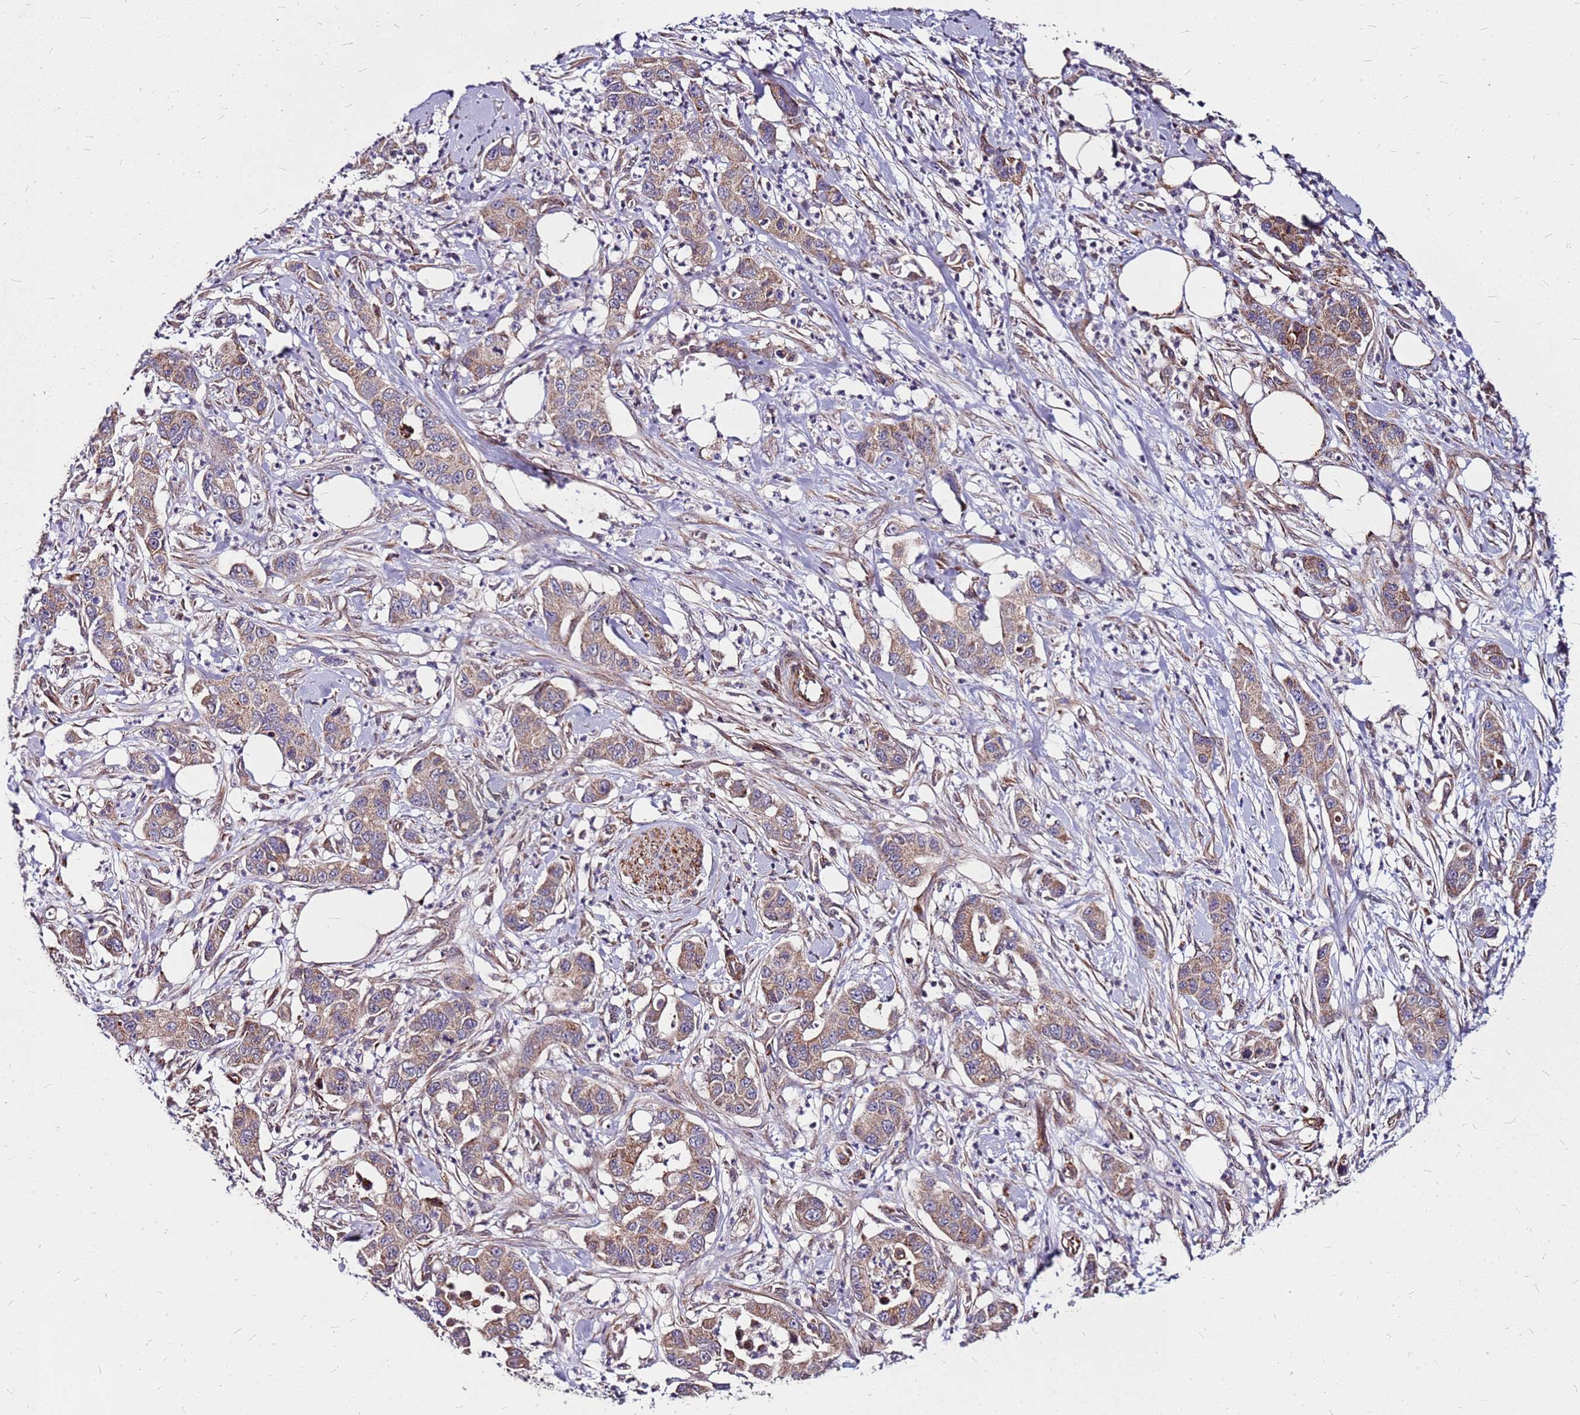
{"staining": {"intensity": "moderate", "quantity": ">75%", "location": "cytoplasmic/membranous"}, "tissue": "pancreatic cancer", "cell_type": "Tumor cells", "image_type": "cancer", "snomed": [{"axis": "morphology", "description": "Adenocarcinoma, NOS"}, {"axis": "topography", "description": "Pancreas"}], "caption": "There is medium levels of moderate cytoplasmic/membranous staining in tumor cells of pancreatic cancer (adenocarcinoma), as demonstrated by immunohistochemical staining (brown color).", "gene": "OR51T1", "patient": {"sex": "male", "age": 73}}